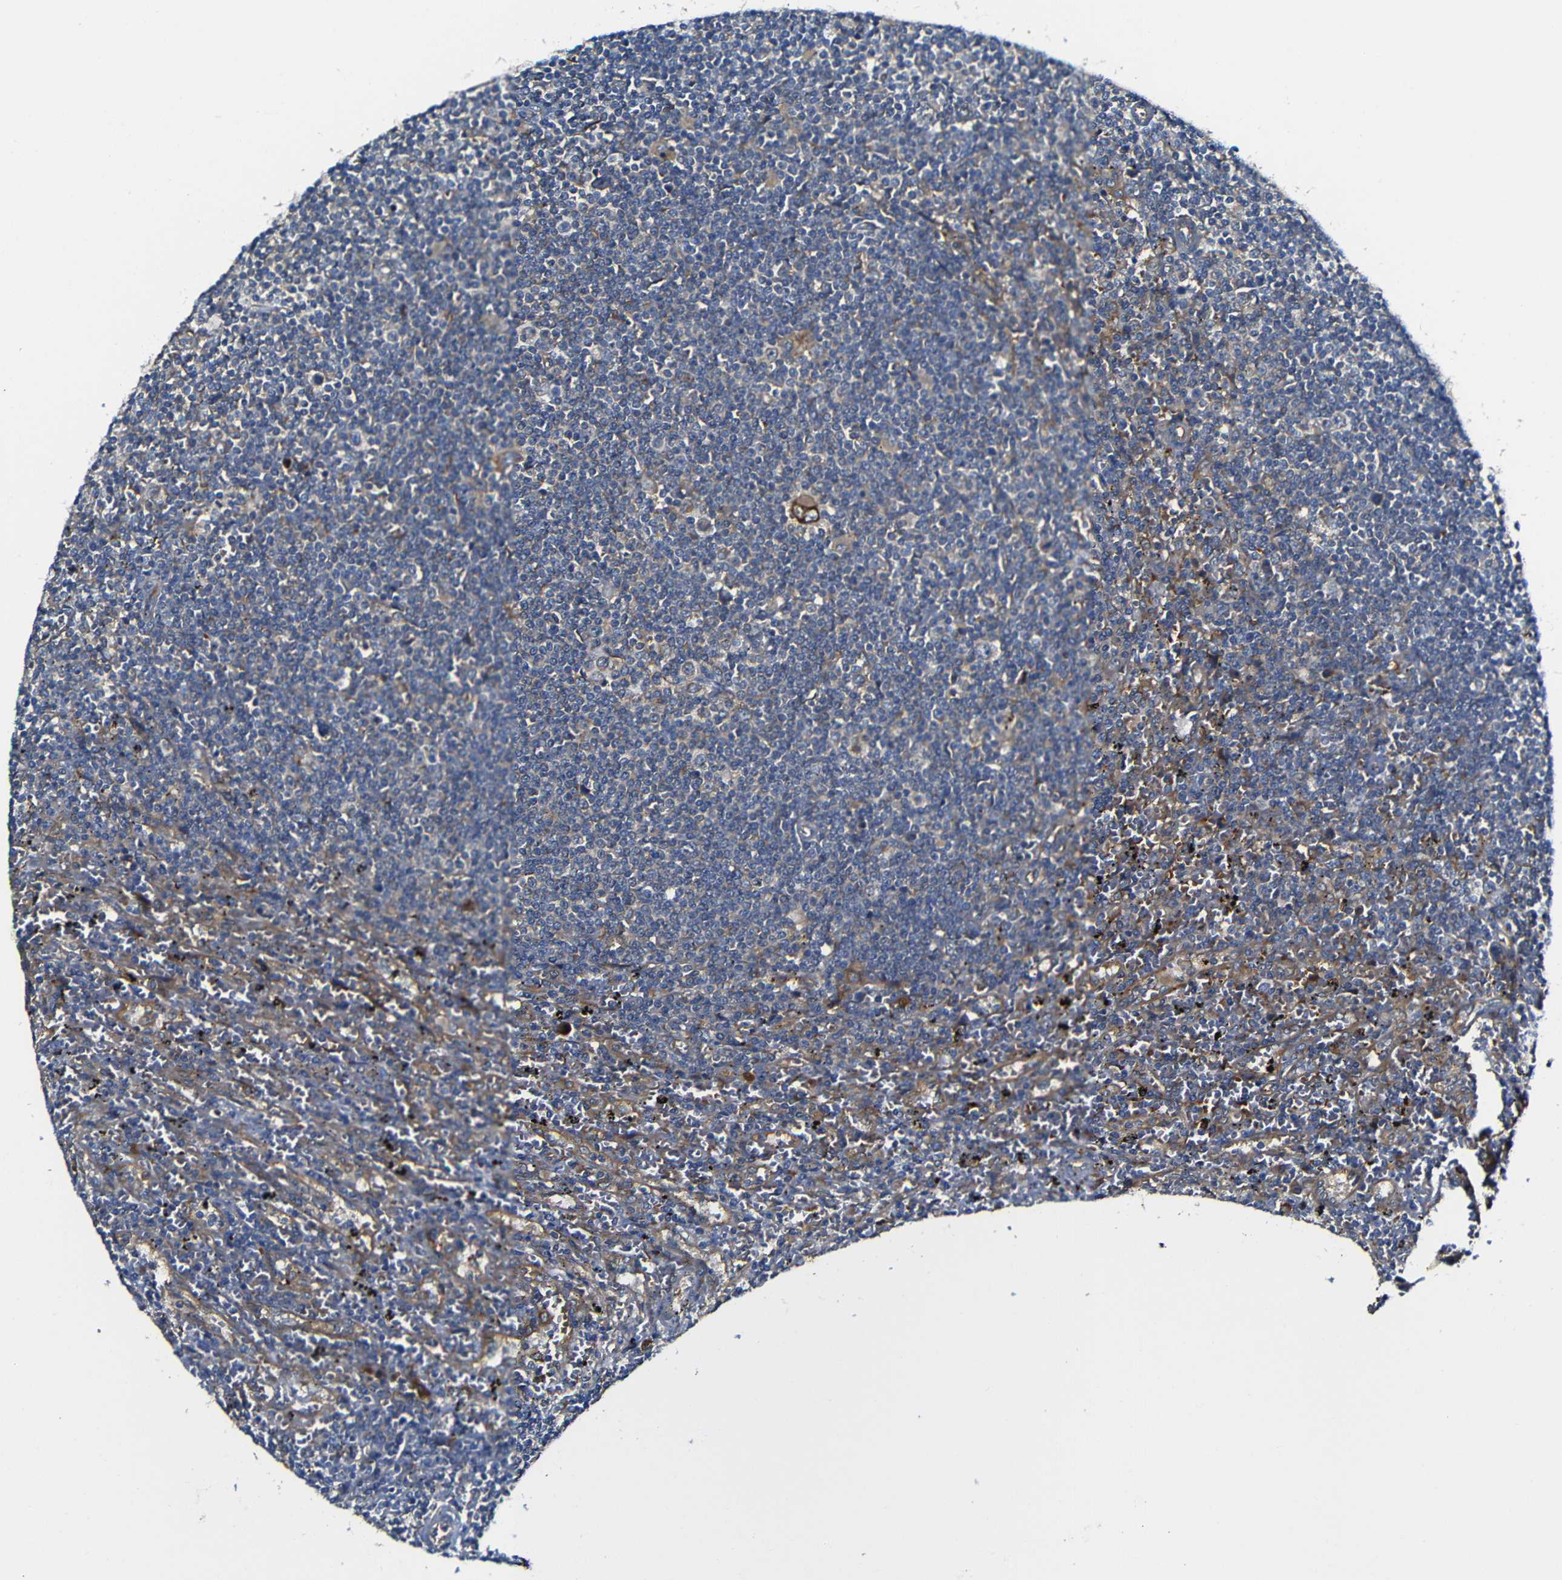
{"staining": {"intensity": "negative", "quantity": "none", "location": "none"}, "tissue": "lymphoma", "cell_type": "Tumor cells", "image_type": "cancer", "snomed": [{"axis": "morphology", "description": "Malignant lymphoma, non-Hodgkin's type, Low grade"}, {"axis": "topography", "description": "Spleen"}], "caption": "Immunohistochemical staining of lymphoma reveals no significant expression in tumor cells. (DAB IHC, high magnification).", "gene": "CLCC1", "patient": {"sex": "male", "age": 76}}